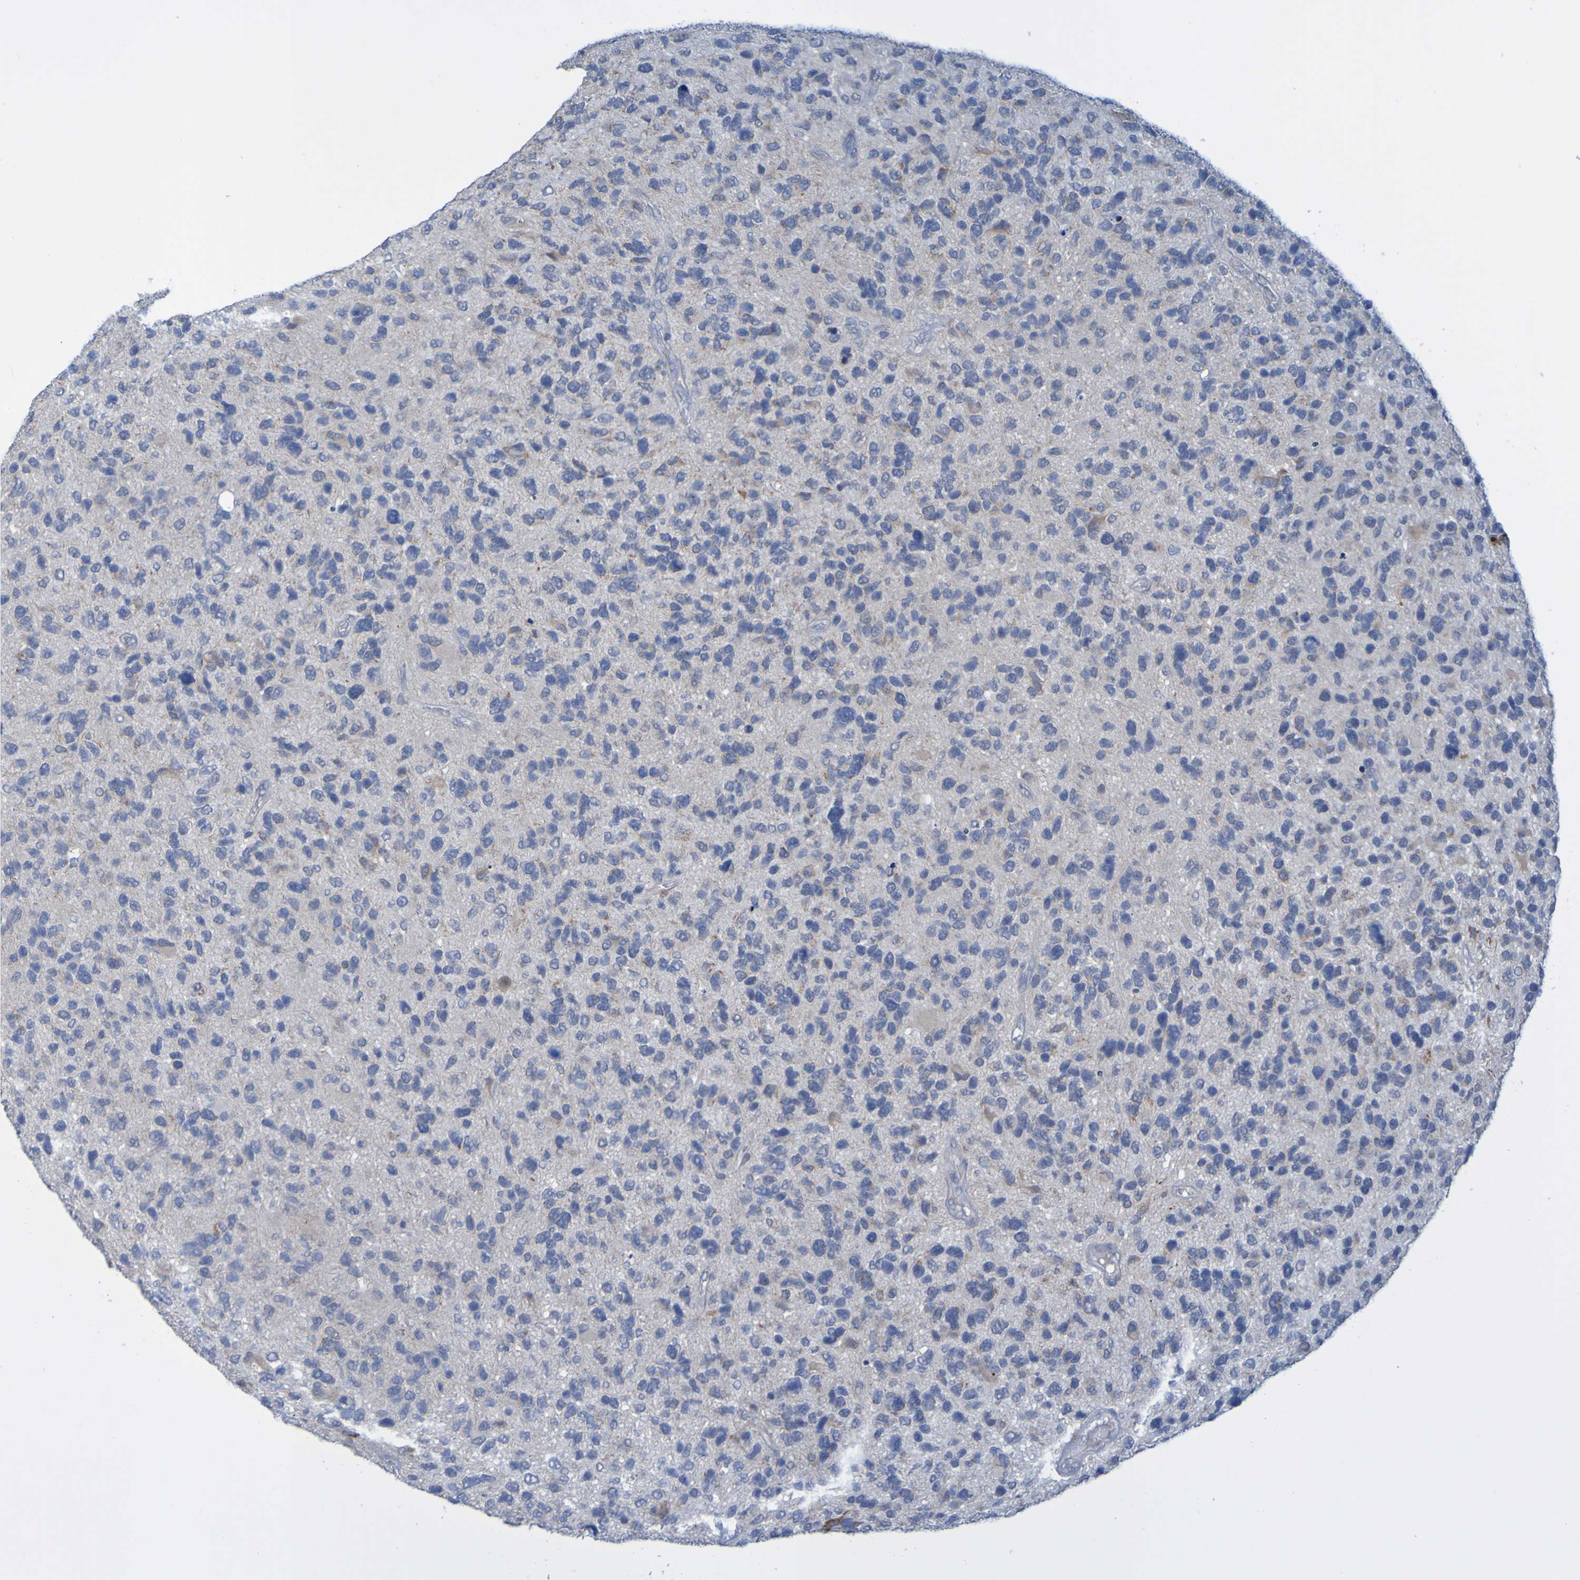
{"staining": {"intensity": "weak", "quantity": "<25%", "location": "cytoplasmic/membranous"}, "tissue": "glioma", "cell_type": "Tumor cells", "image_type": "cancer", "snomed": [{"axis": "morphology", "description": "Glioma, malignant, High grade"}, {"axis": "topography", "description": "Brain"}], "caption": "Immunohistochemical staining of malignant glioma (high-grade) displays no significant expression in tumor cells. (Immunohistochemistry, brightfield microscopy, high magnification).", "gene": "LILRB5", "patient": {"sex": "female", "age": 58}}